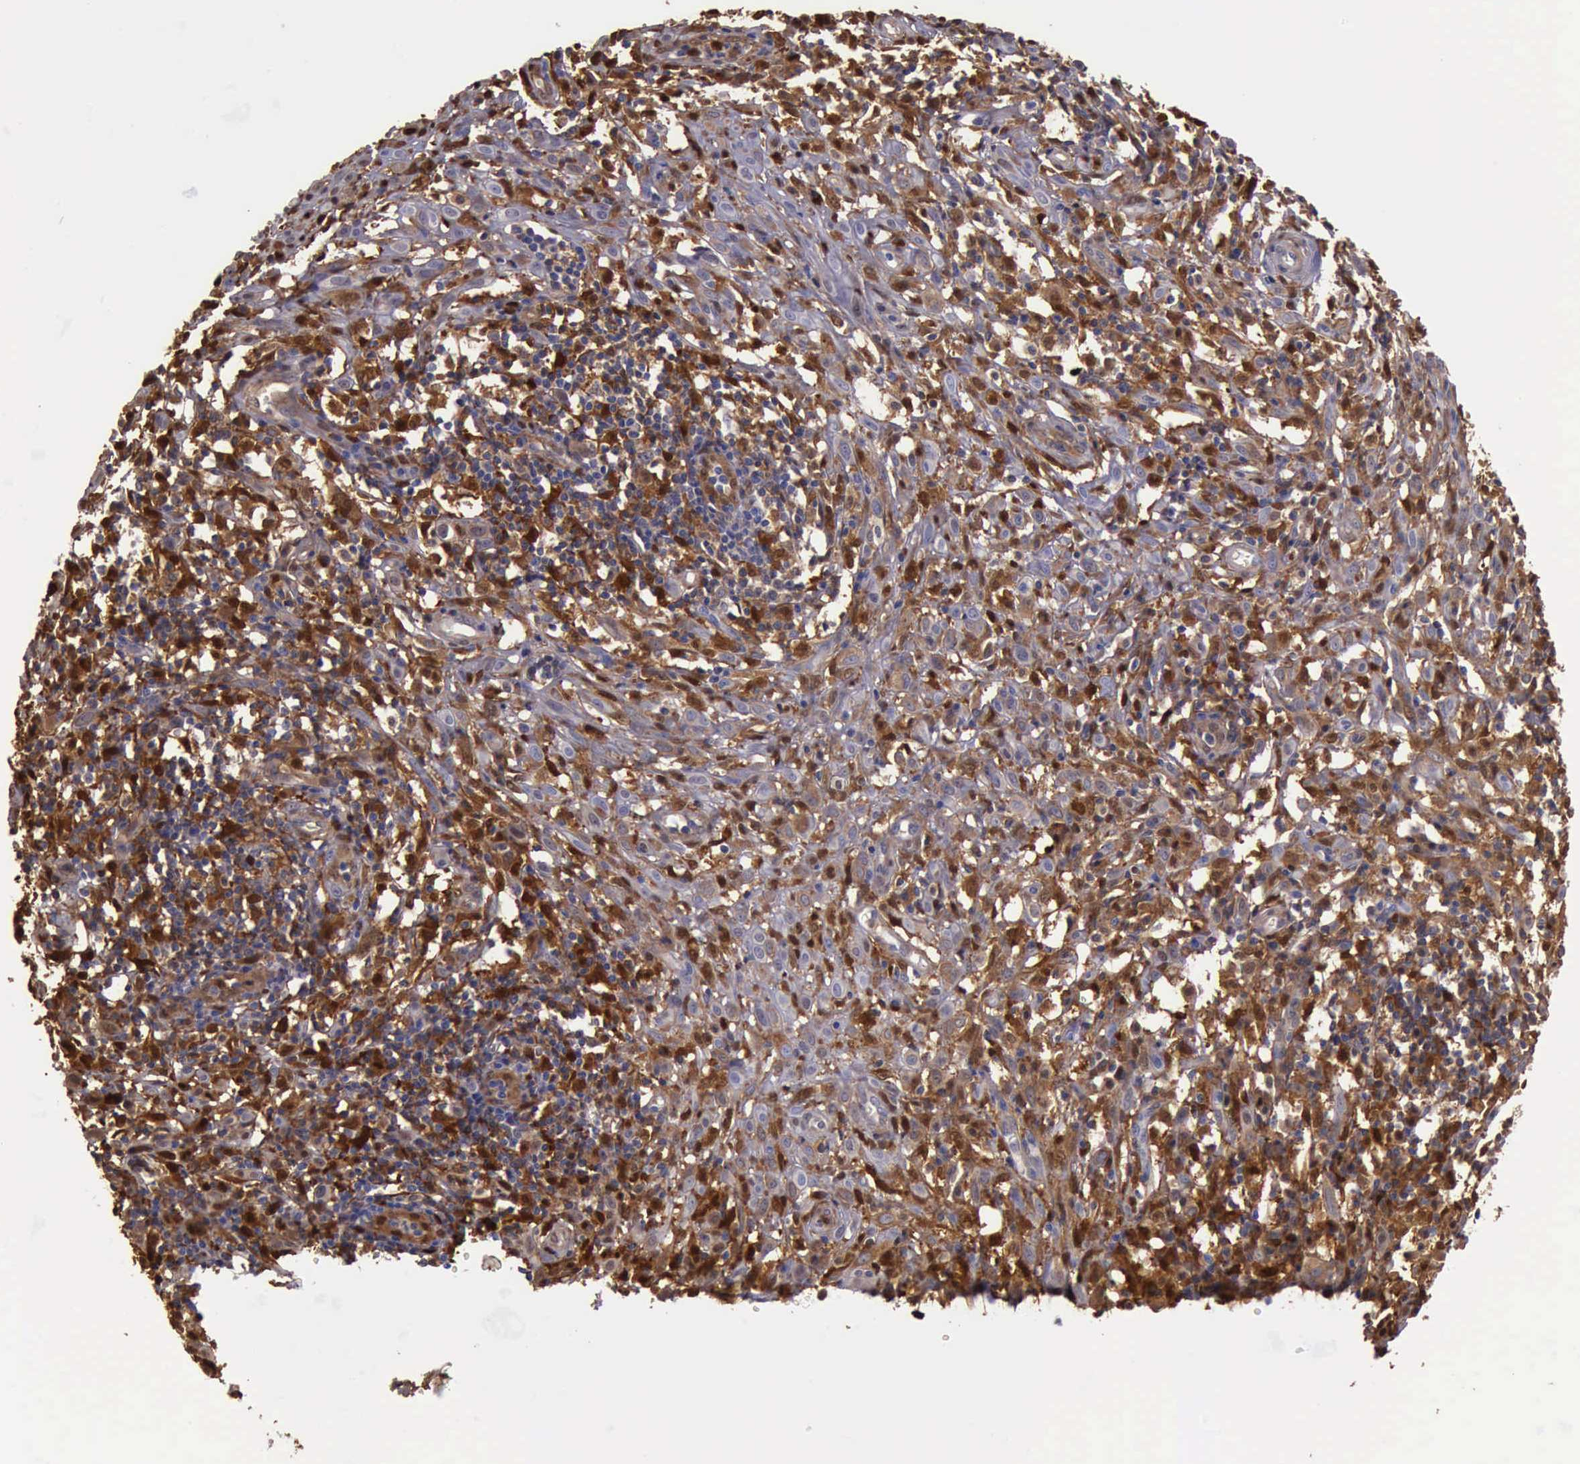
{"staining": {"intensity": "strong", "quantity": "25%-75%", "location": "cytoplasmic/membranous"}, "tissue": "melanoma", "cell_type": "Tumor cells", "image_type": "cancer", "snomed": [{"axis": "morphology", "description": "Malignant melanoma, NOS"}, {"axis": "topography", "description": "Skin"}], "caption": "Malignant melanoma tissue exhibits strong cytoplasmic/membranous expression in about 25%-75% of tumor cells", "gene": "TYMP", "patient": {"sex": "female", "age": 52}}